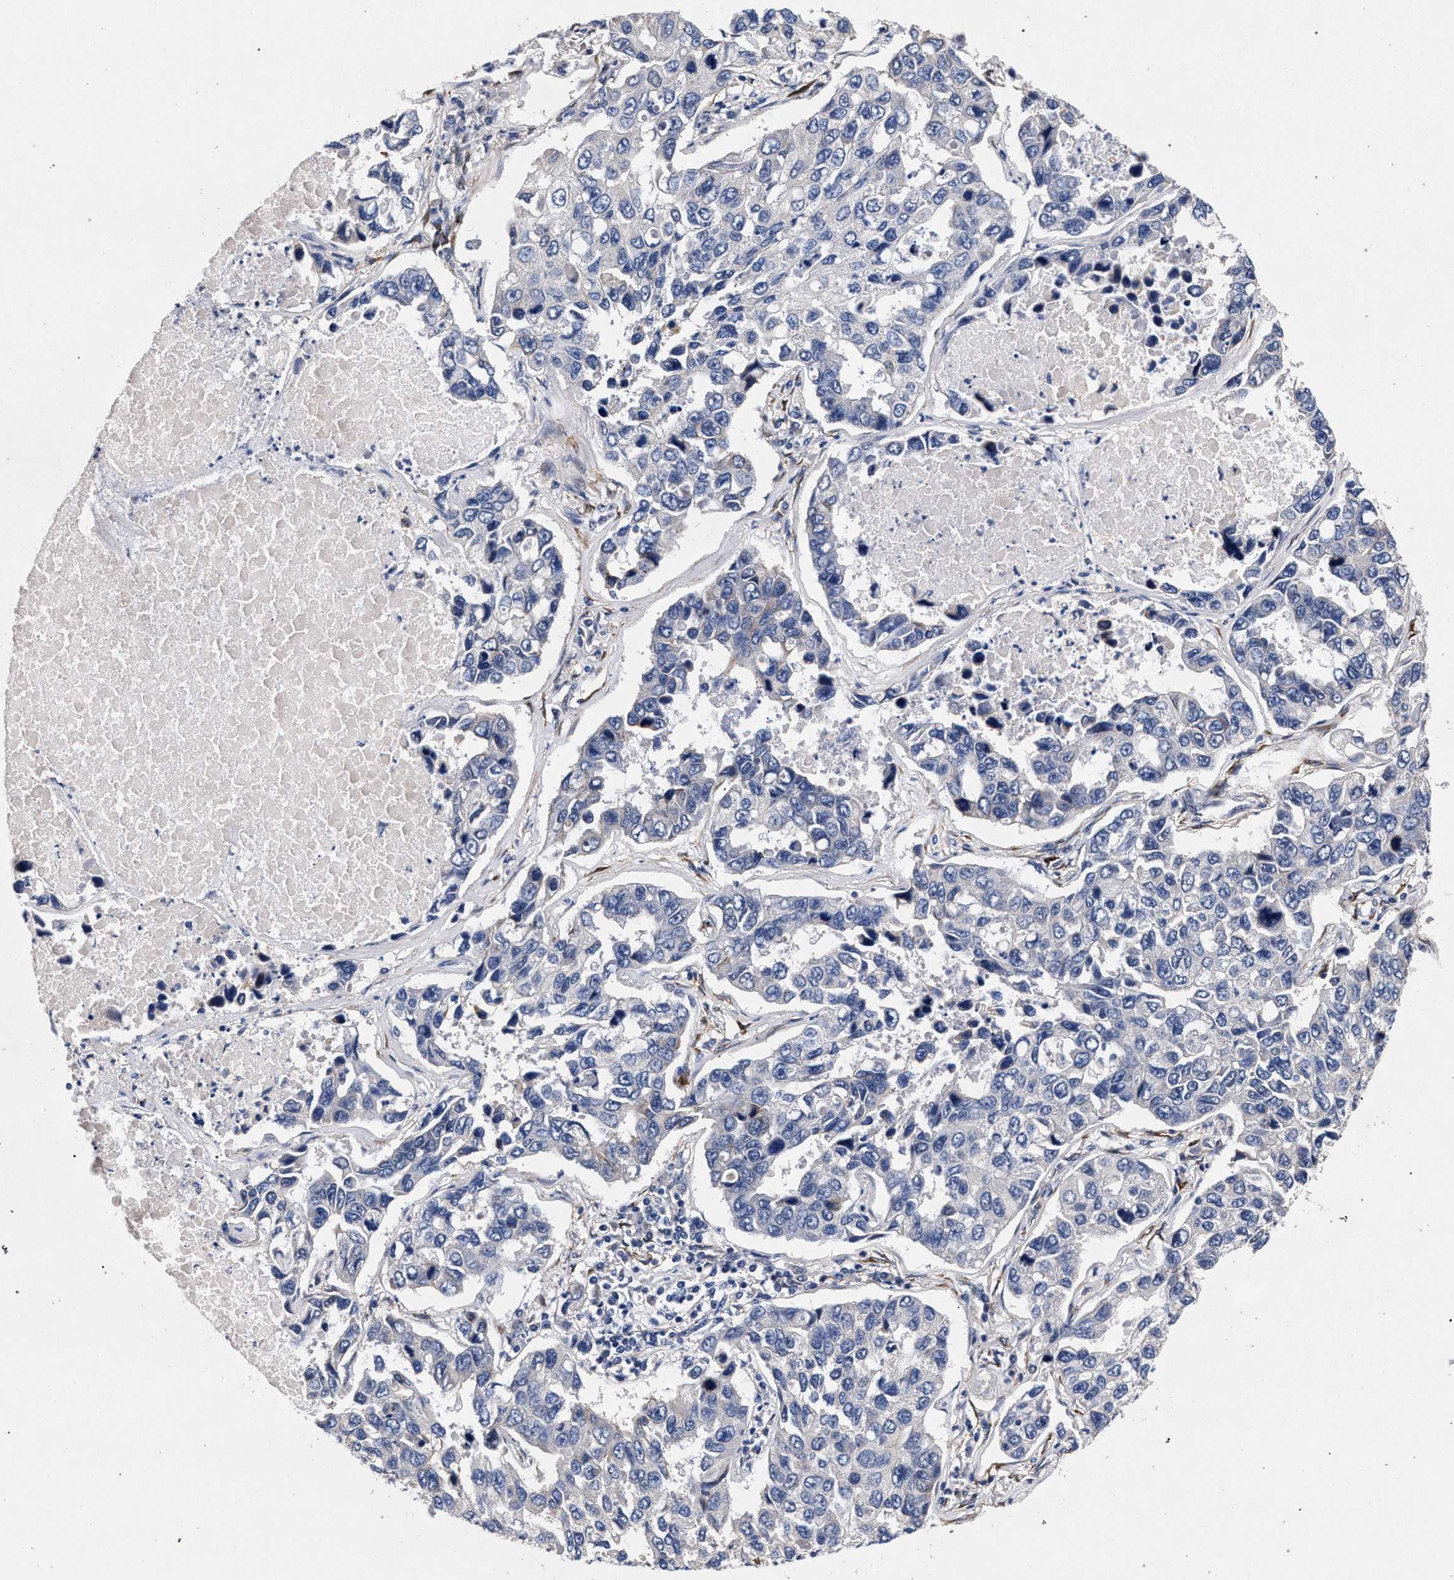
{"staining": {"intensity": "negative", "quantity": "none", "location": "none"}, "tissue": "lung cancer", "cell_type": "Tumor cells", "image_type": "cancer", "snomed": [{"axis": "morphology", "description": "Adenocarcinoma, NOS"}, {"axis": "topography", "description": "Lung"}], "caption": "This is a photomicrograph of immunohistochemistry (IHC) staining of lung cancer, which shows no positivity in tumor cells. (DAB (3,3'-diaminobenzidine) immunohistochemistry (IHC) visualized using brightfield microscopy, high magnification).", "gene": "NEK7", "patient": {"sex": "male", "age": 64}}